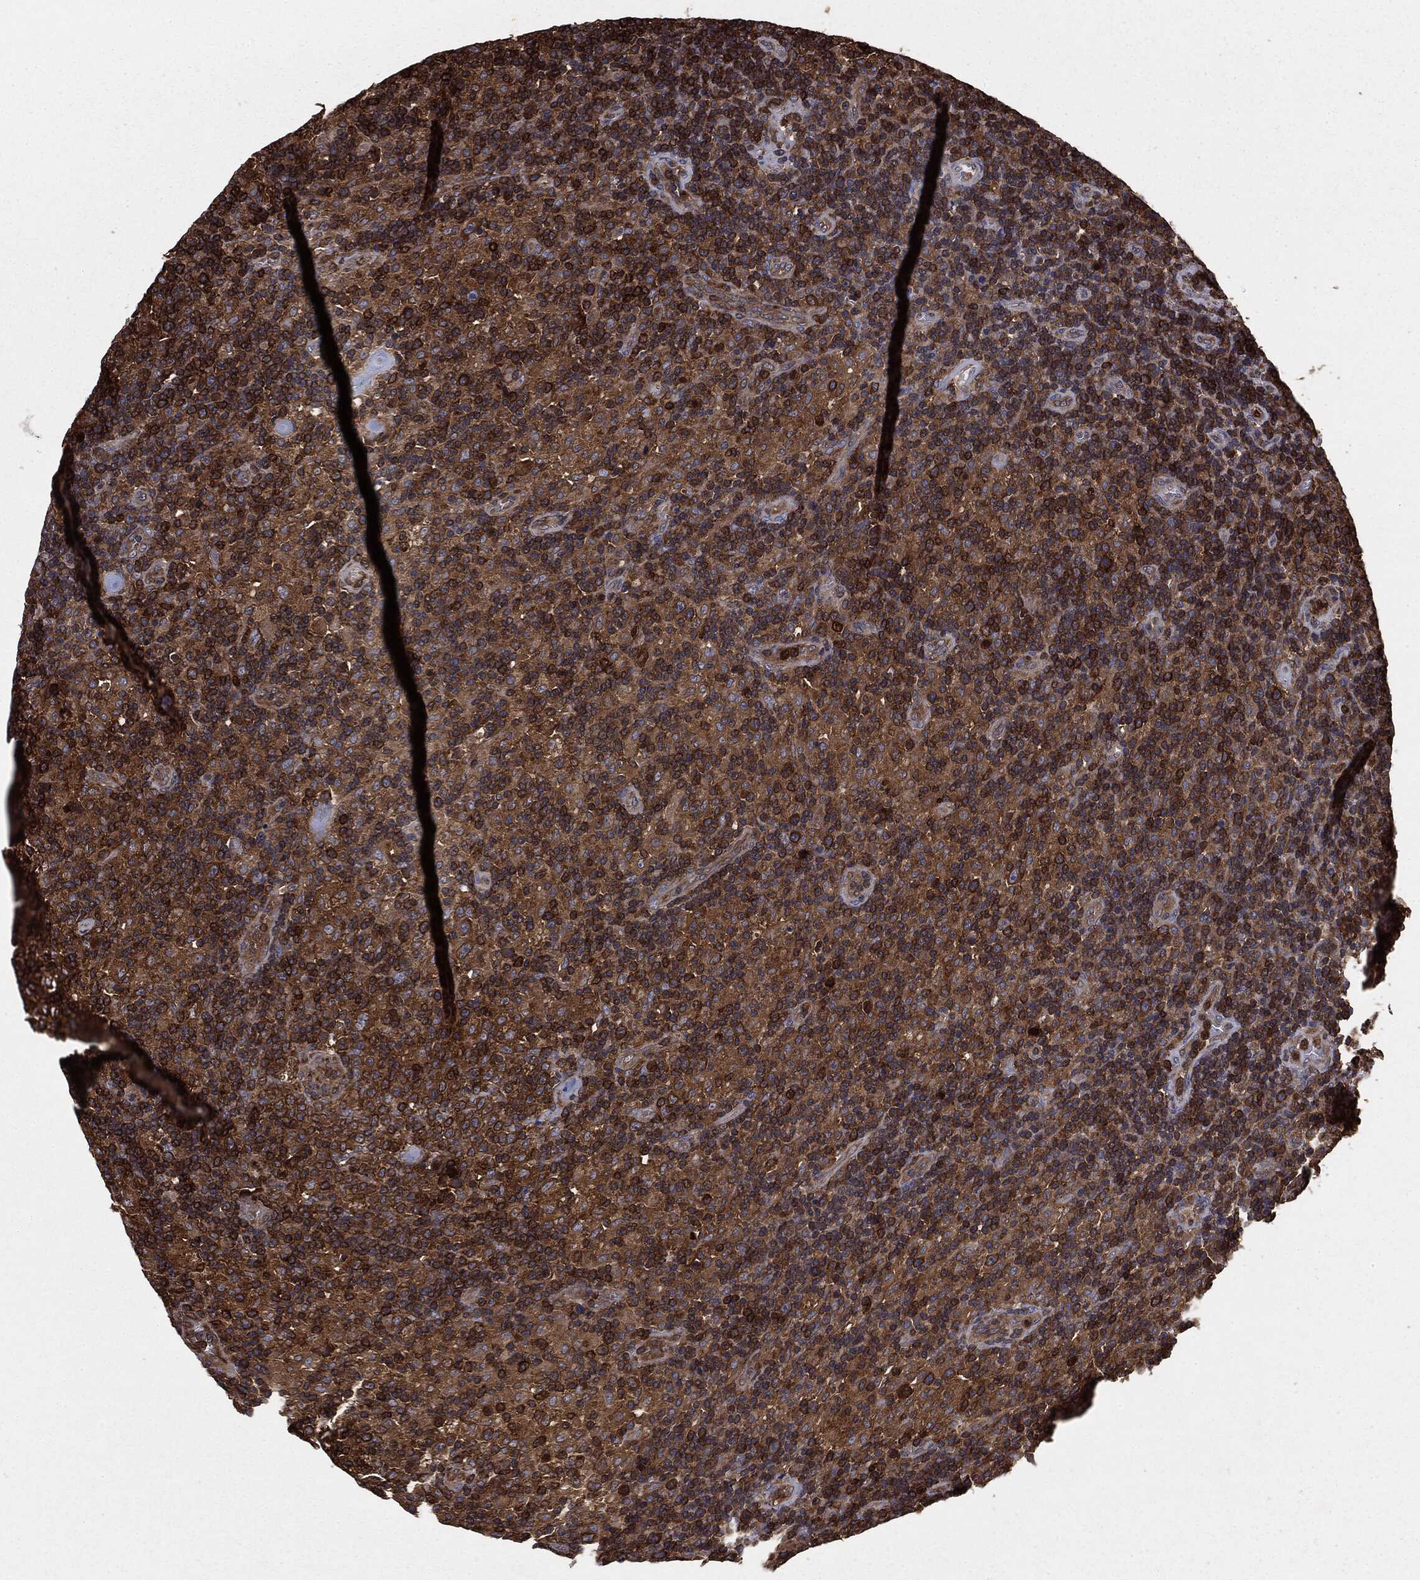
{"staining": {"intensity": "moderate", "quantity": ">75%", "location": "cytoplasmic/membranous"}, "tissue": "lymphoma", "cell_type": "Tumor cells", "image_type": "cancer", "snomed": [{"axis": "morphology", "description": "Hodgkin's disease, NOS"}, {"axis": "topography", "description": "Lymph node"}], "caption": "Immunohistochemistry (IHC) photomicrograph of Hodgkin's disease stained for a protein (brown), which displays medium levels of moderate cytoplasmic/membranous expression in approximately >75% of tumor cells.", "gene": "GNB5", "patient": {"sex": "male", "age": 70}}